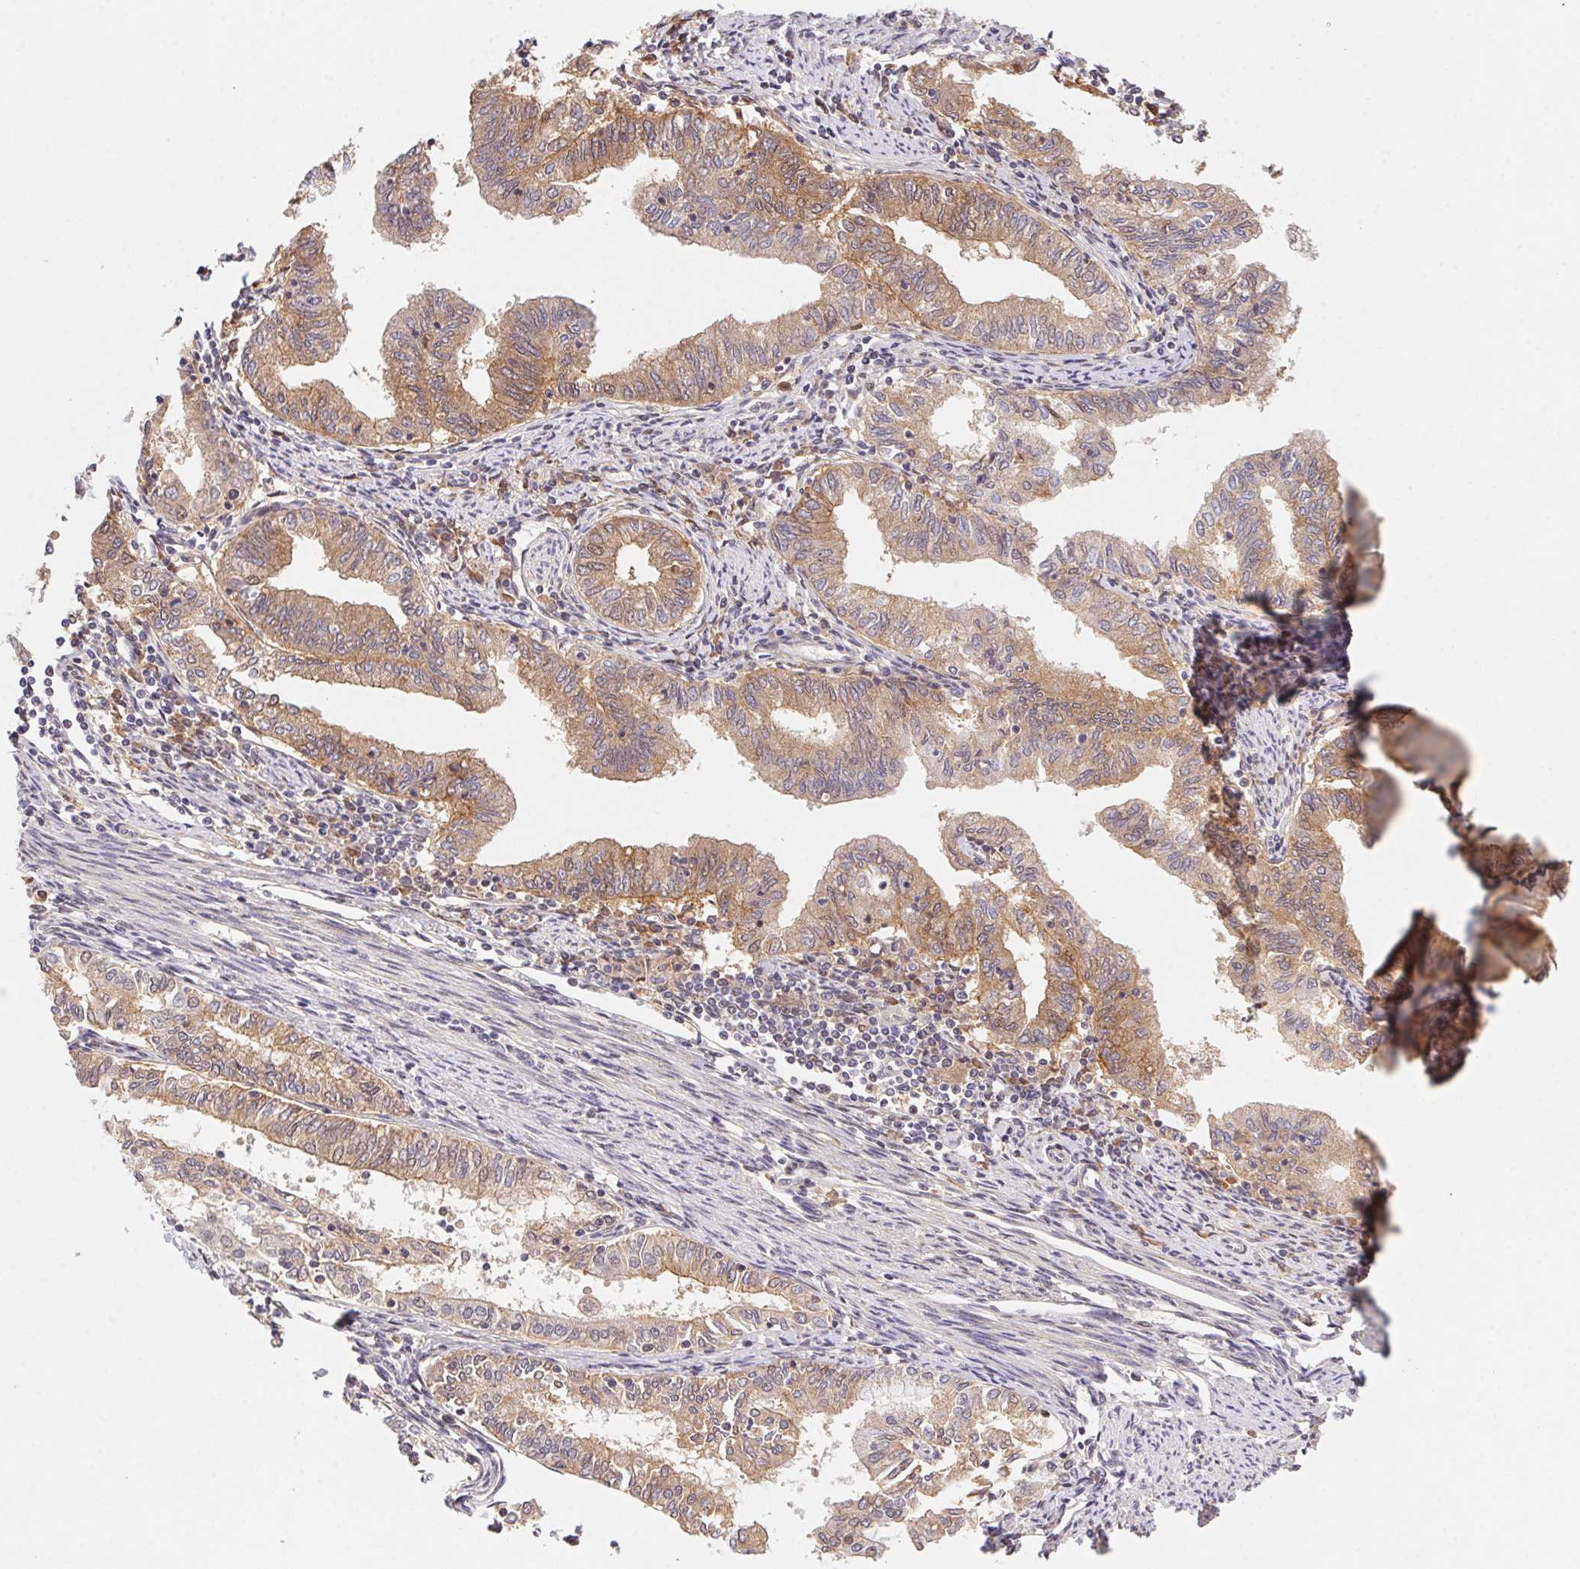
{"staining": {"intensity": "weak", "quantity": ">75%", "location": "cytoplasmic/membranous"}, "tissue": "endometrial cancer", "cell_type": "Tumor cells", "image_type": "cancer", "snomed": [{"axis": "morphology", "description": "Adenocarcinoma, NOS"}, {"axis": "topography", "description": "Endometrium"}], "caption": "IHC micrograph of human endometrial adenocarcinoma stained for a protein (brown), which exhibits low levels of weak cytoplasmic/membranous expression in approximately >75% of tumor cells.", "gene": "SLC52A2", "patient": {"sex": "female", "age": 79}}